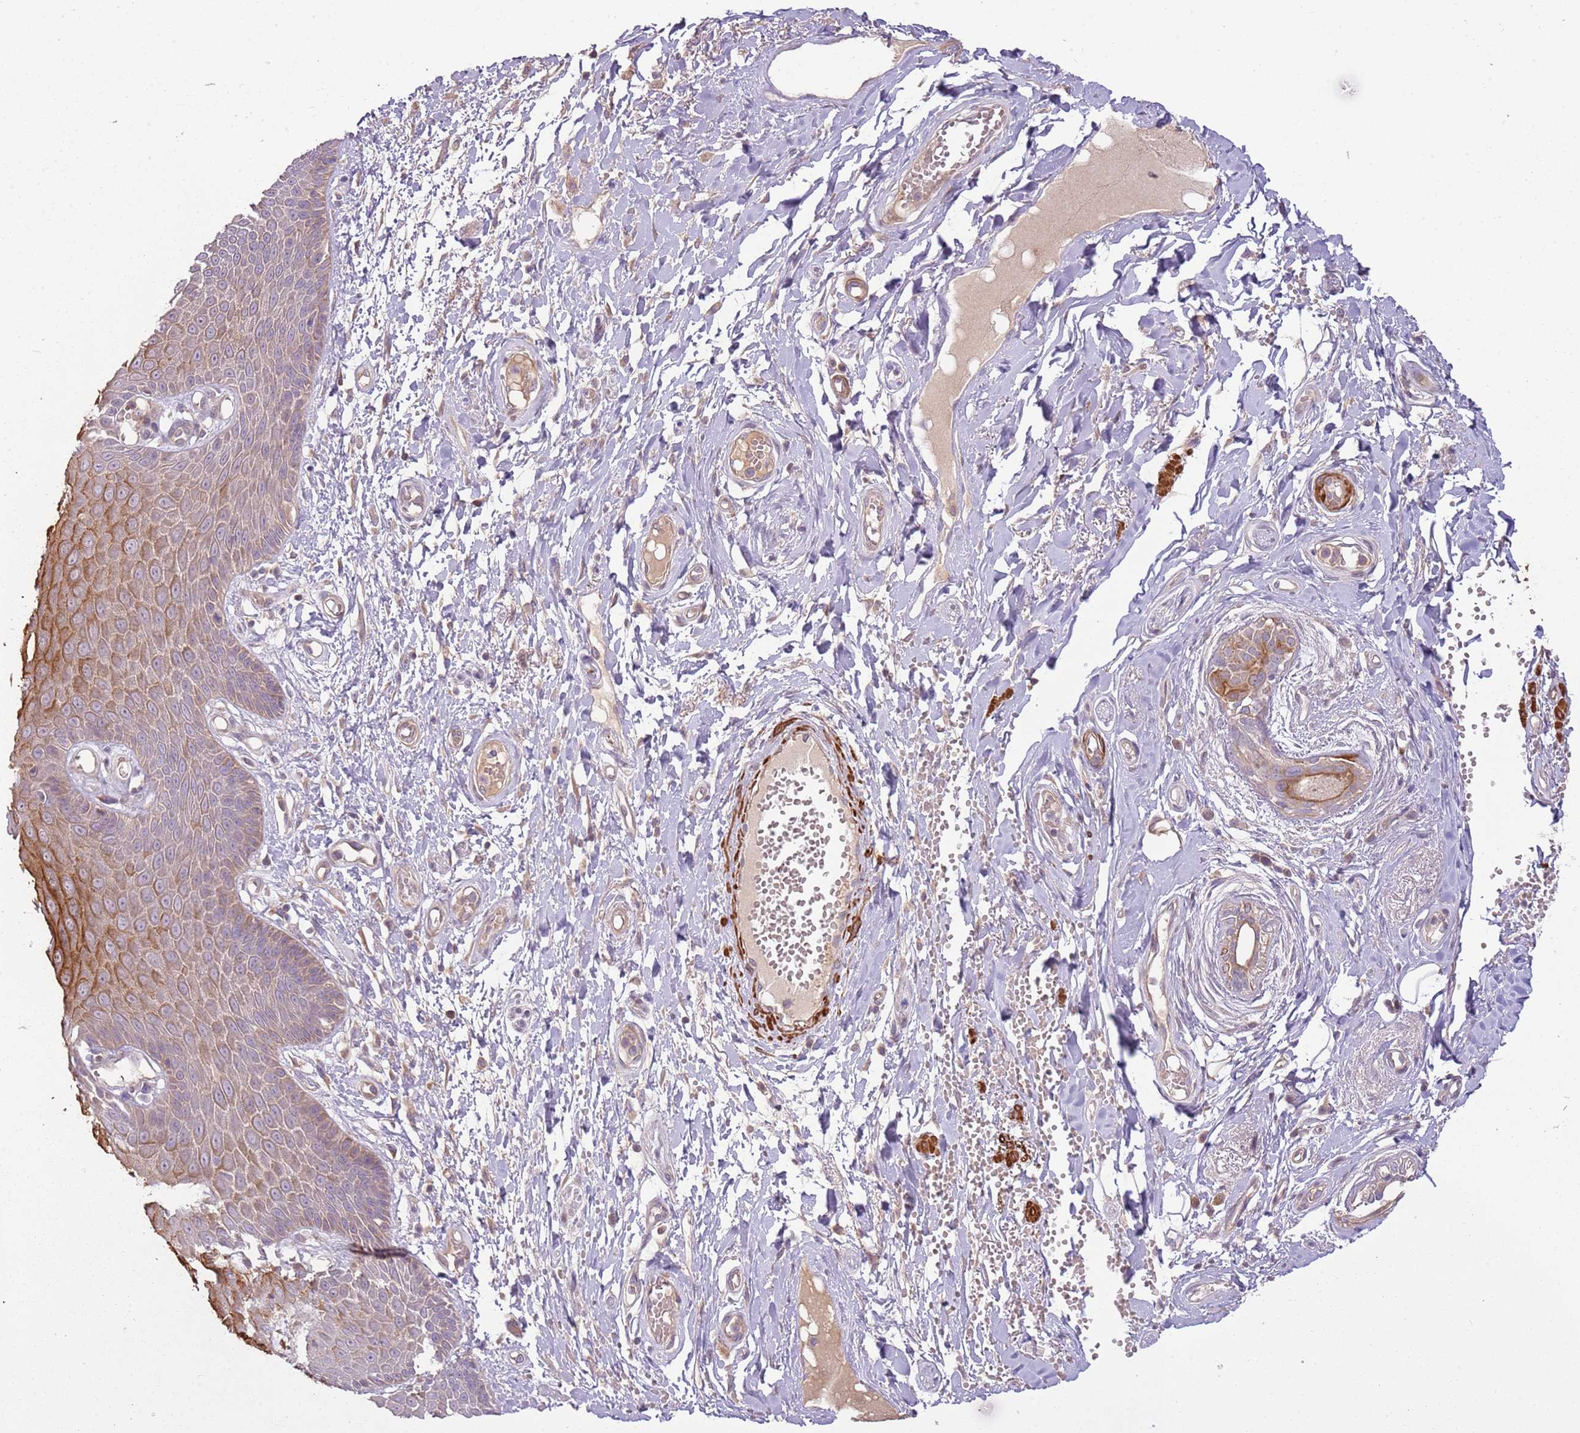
{"staining": {"intensity": "strong", "quantity": "<25%", "location": "cytoplasmic/membranous"}, "tissue": "skin", "cell_type": "Epidermal cells", "image_type": "normal", "snomed": [{"axis": "morphology", "description": "Normal tissue, NOS"}, {"axis": "topography", "description": "Anal"}], "caption": "Unremarkable skin shows strong cytoplasmic/membranous positivity in about <25% of epidermal cells.", "gene": "RNF128", "patient": {"sex": "male", "age": 78}}